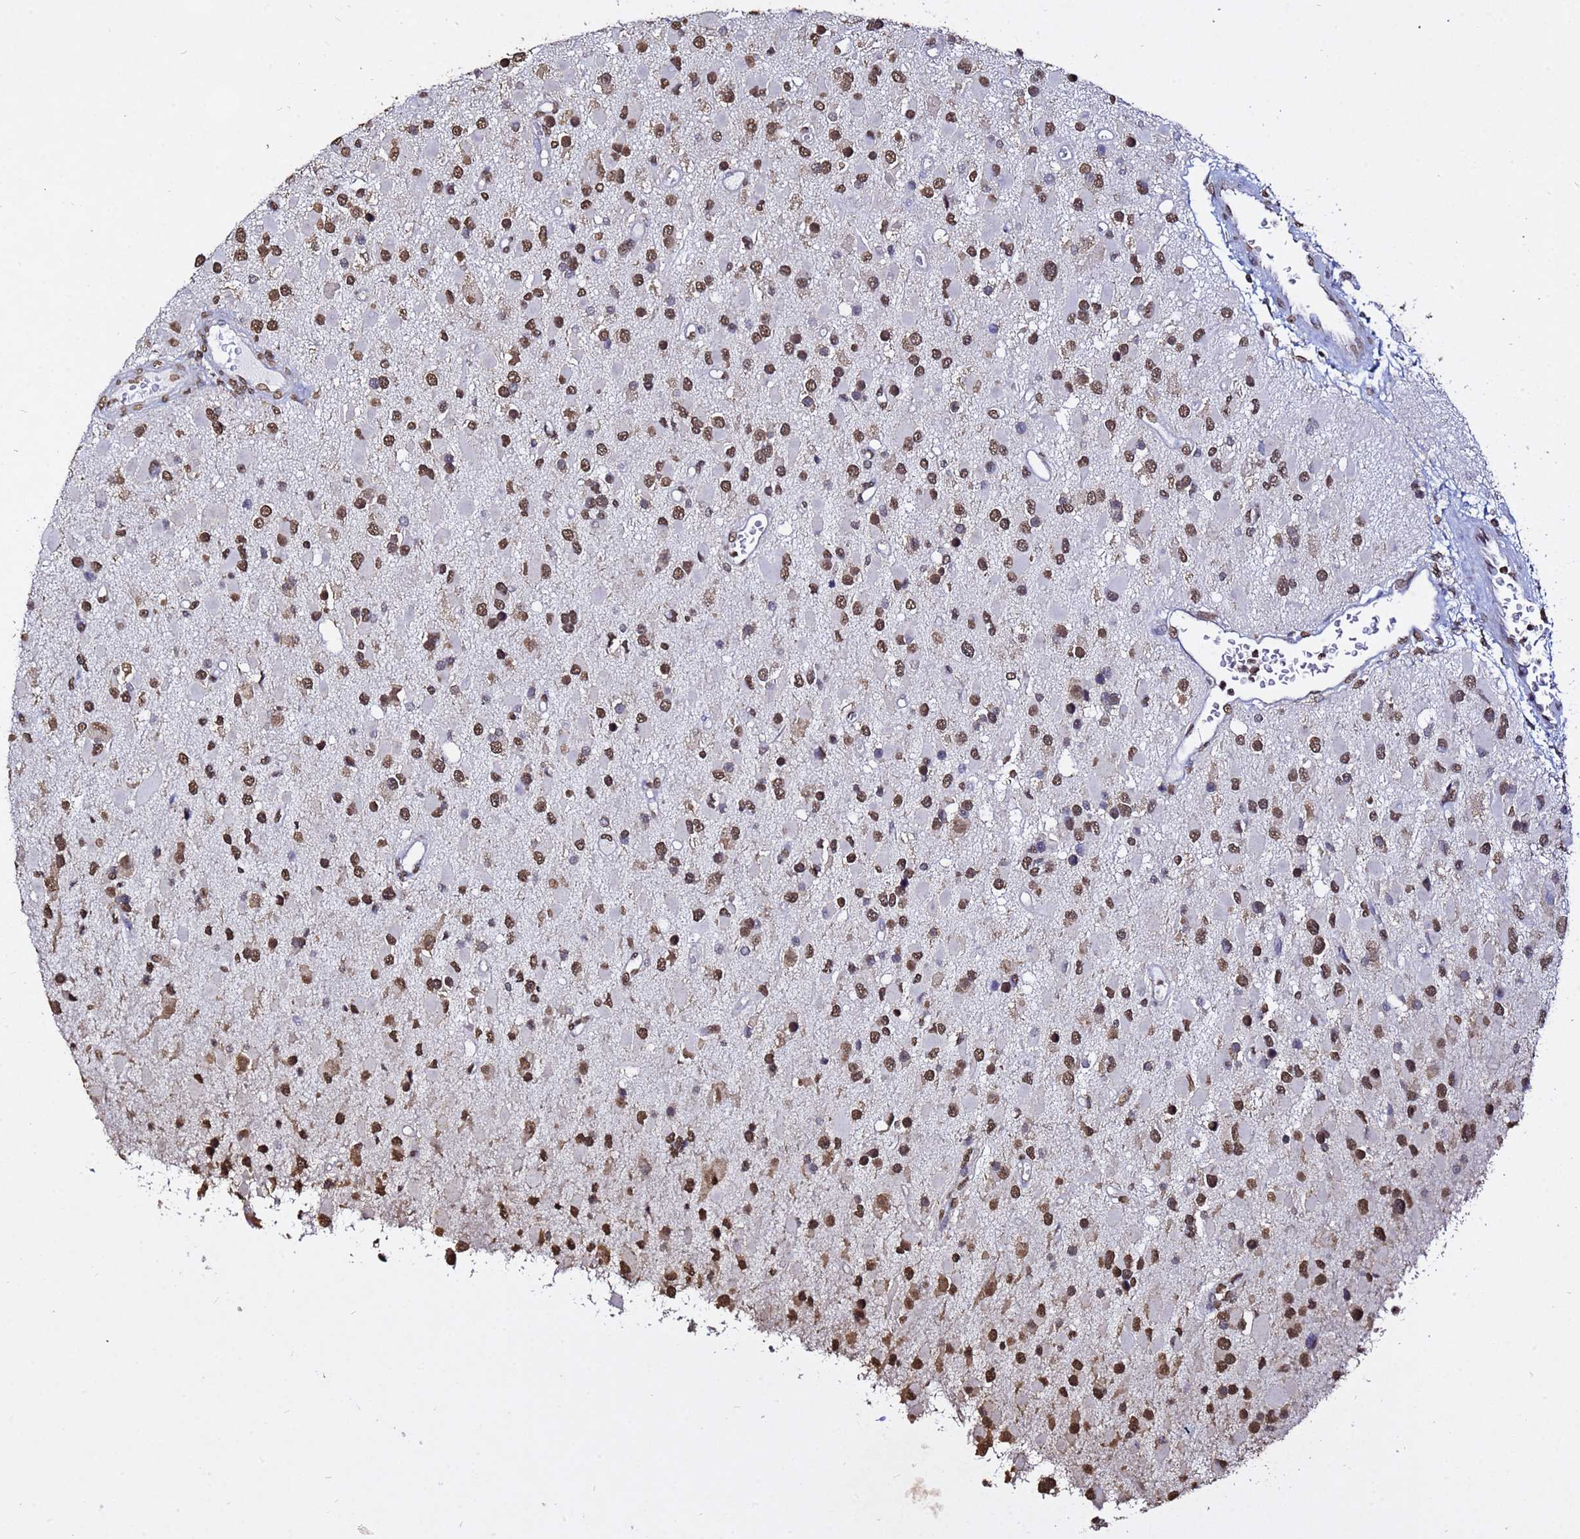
{"staining": {"intensity": "moderate", "quantity": ">75%", "location": "nuclear"}, "tissue": "glioma", "cell_type": "Tumor cells", "image_type": "cancer", "snomed": [{"axis": "morphology", "description": "Glioma, malignant, High grade"}, {"axis": "topography", "description": "Brain"}], "caption": "A high-resolution image shows IHC staining of glioma, which reveals moderate nuclear expression in approximately >75% of tumor cells. Using DAB (3,3'-diaminobenzidine) (brown) and hematoxylin (blue) stains, captured at high magnification using brightfield microscopy.", "gene": "MYOCD", "patient": {"sex": "male", "age": 53}}